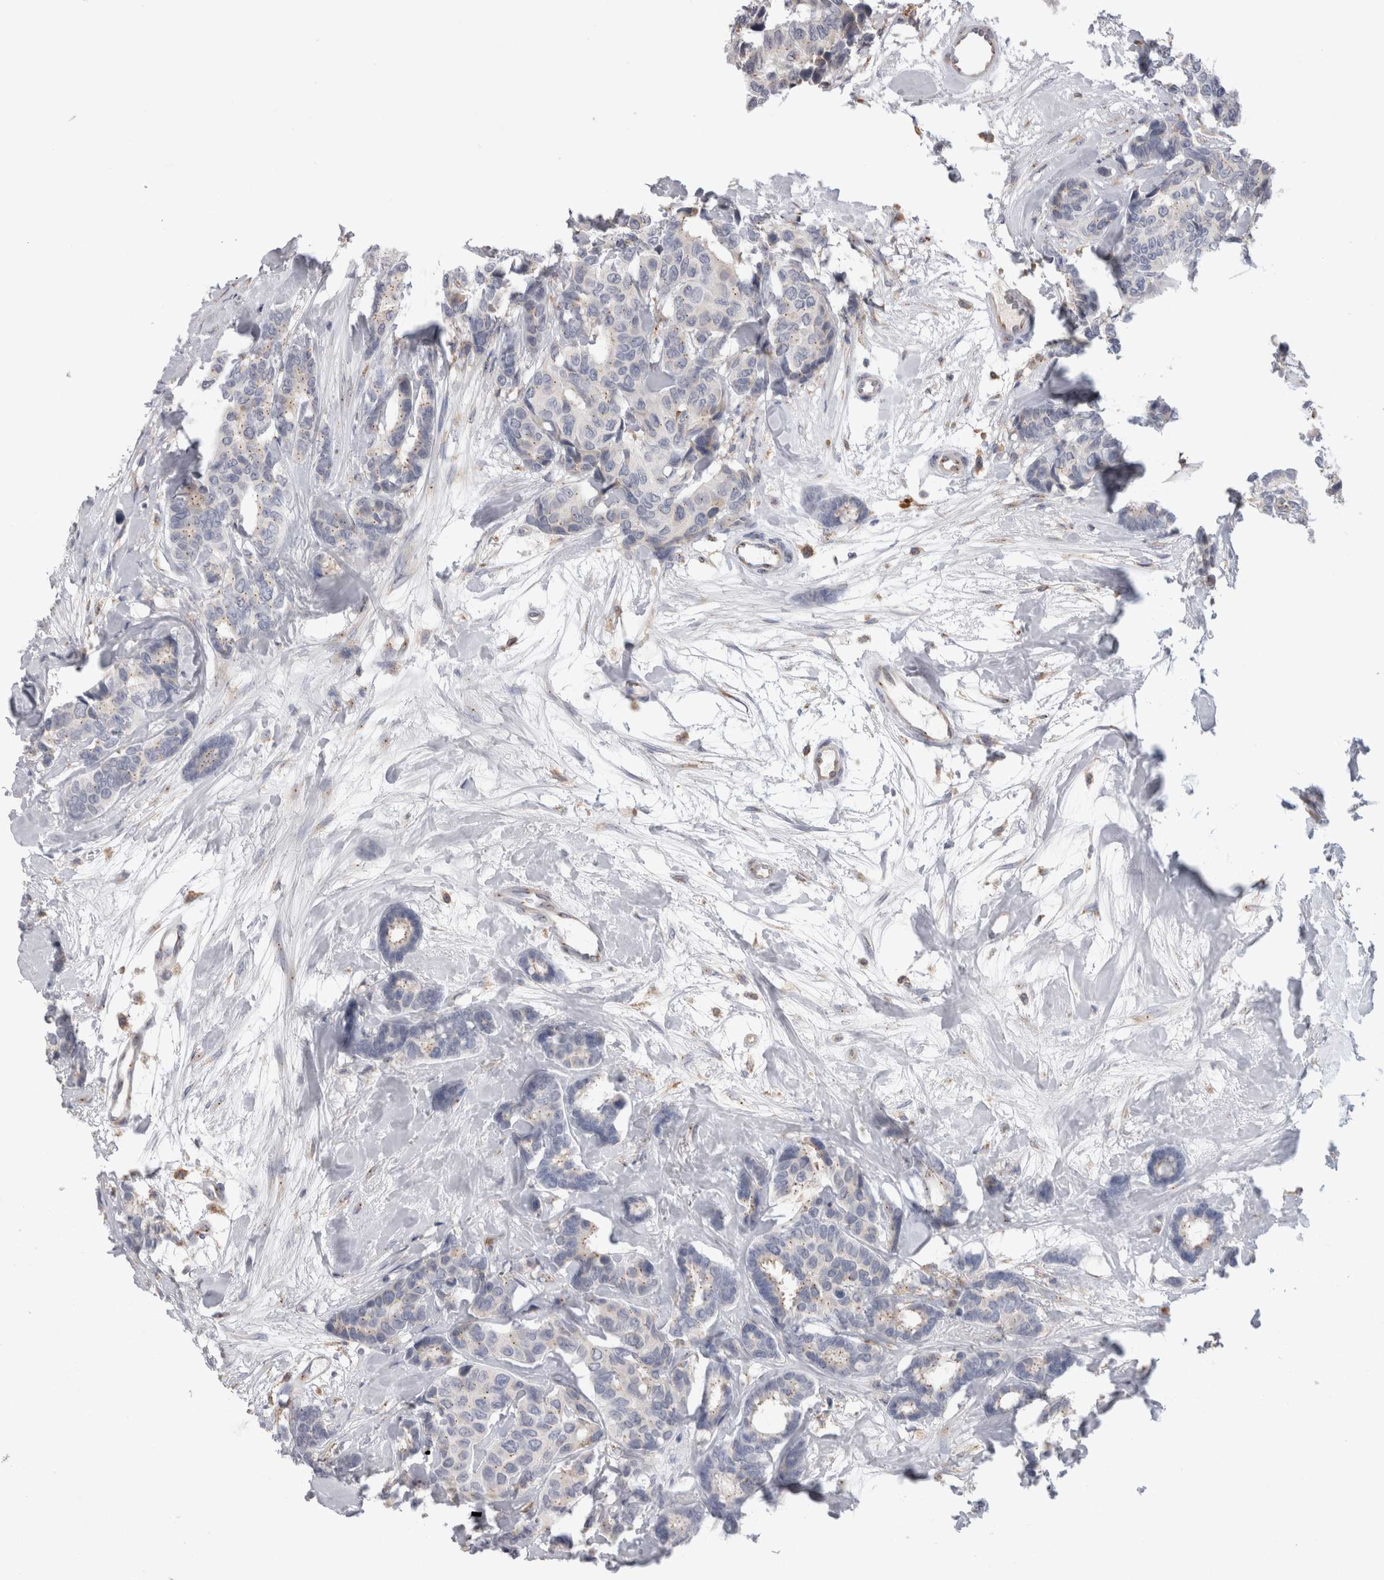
{"staining": {"intensity": "negative", "quantity": "none", "location": "none"}, "tissue": "breast cancer", "cell_type": "Tumor cells", "image_type": "cancer", "snomed": [{"axis": "morphology", "description": "Duct carcinoma"}, {"axis": "topography", "description": "Breast"}], "caption": "Breast cancer (infiltrating ductal carcinoma) was stained to show a protein in brown. There is no significant staining in tumor cells. (Brightfield microscopy of DAB IHC at high magnification).", "gene": "ZNF341", "patient": {"sex": "female", "age": 87}}